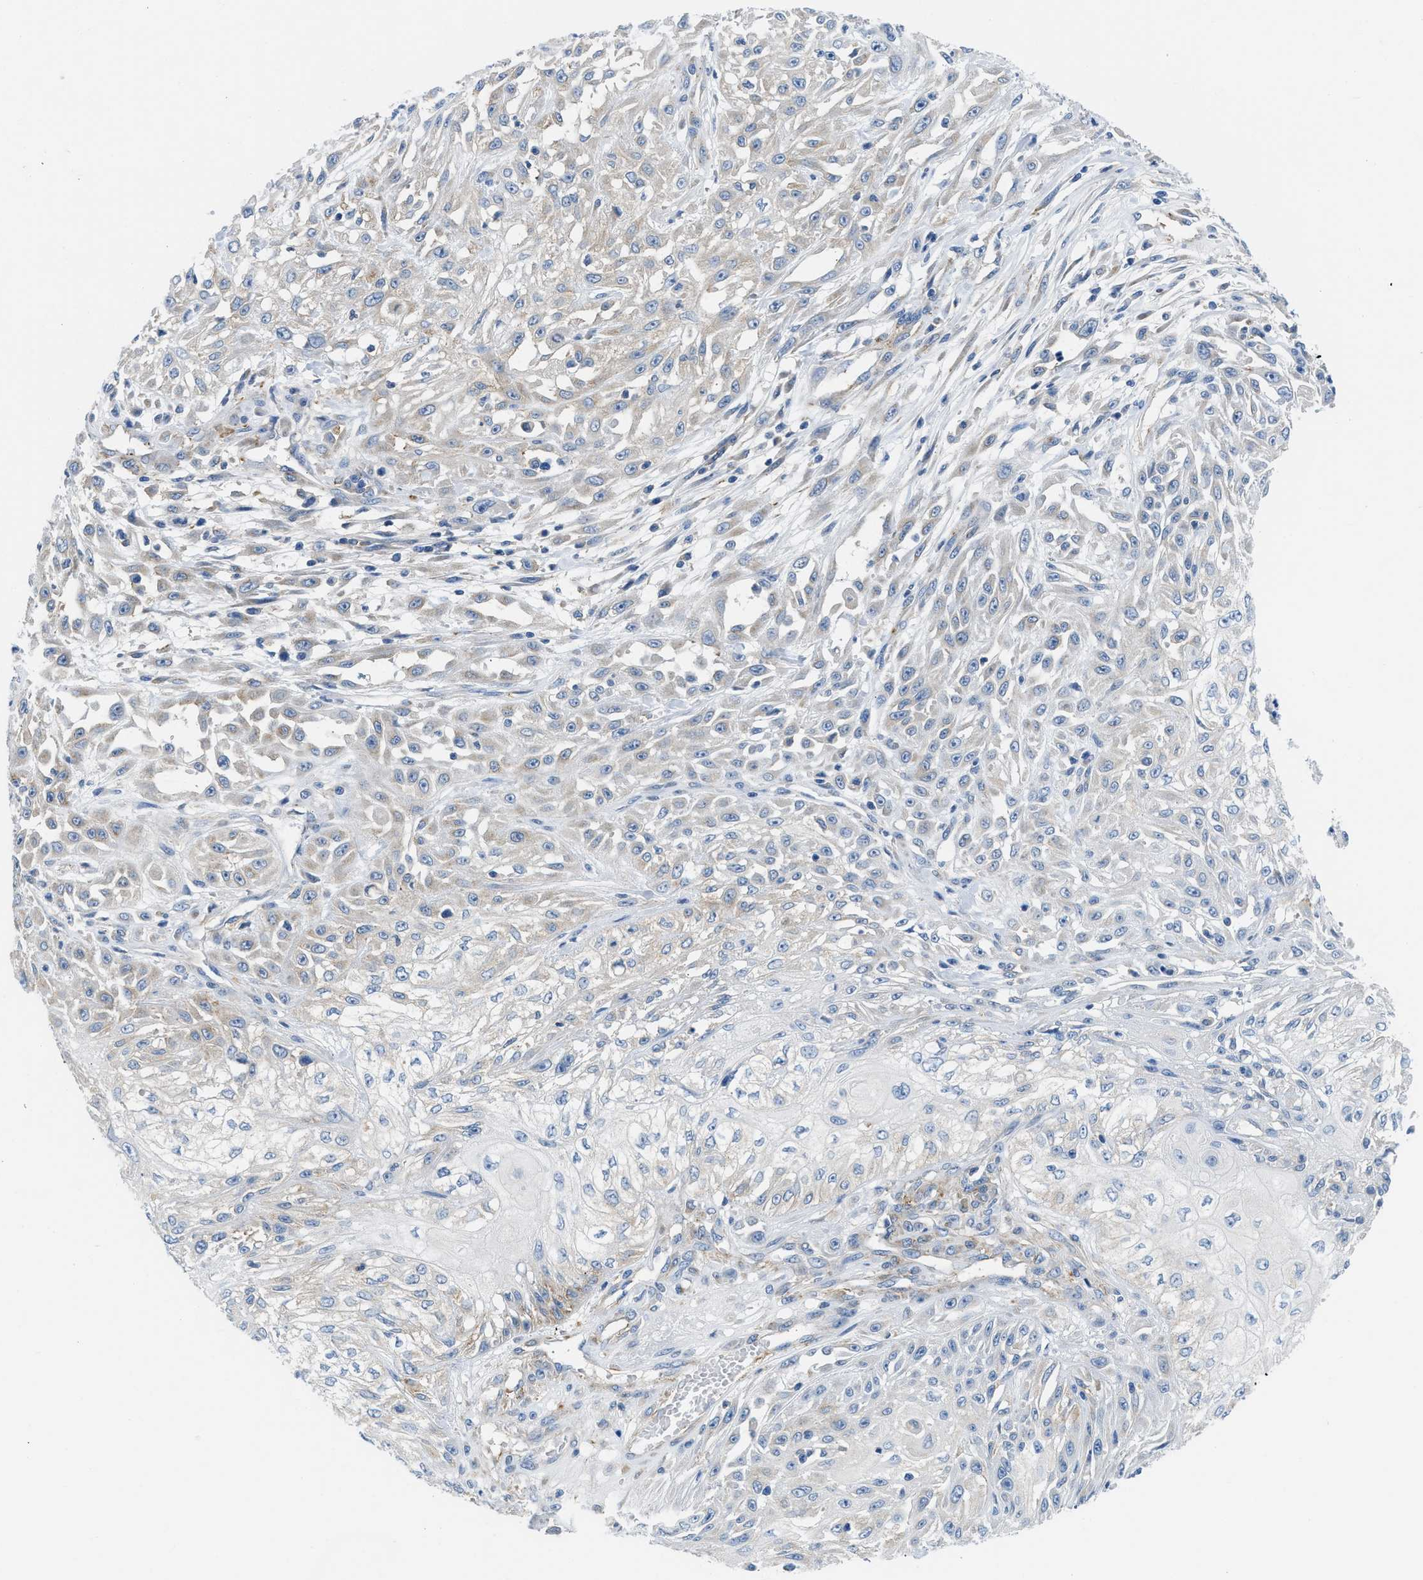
{"staining": {"intensity": "weak", "quantity": "<25%", "location": "cytoplasmic/membranous"}, "tissue": "skin cancer", "cell_type": "Tumor cells", "image_type": "cancer", "snomed": [{"axis": "morphology", "description": "Squamous cell carcinoma, NOS"}, {"axis": "morphology", "description": "Squamous cell carcinoma, metastatic, NOS"}, {"axis": "topography", "description": "Skin"}, {"axis": "topography", "description": "Lymph node"}], "caption": "High power microscopy photomicrograph of an immunohistochemistry image of metastatic squamous cell carcinoma (skin), revealing no significant expression in tumor cells.", "gene": "BNC2", "patient": {"sex": "male", "age": 75}}